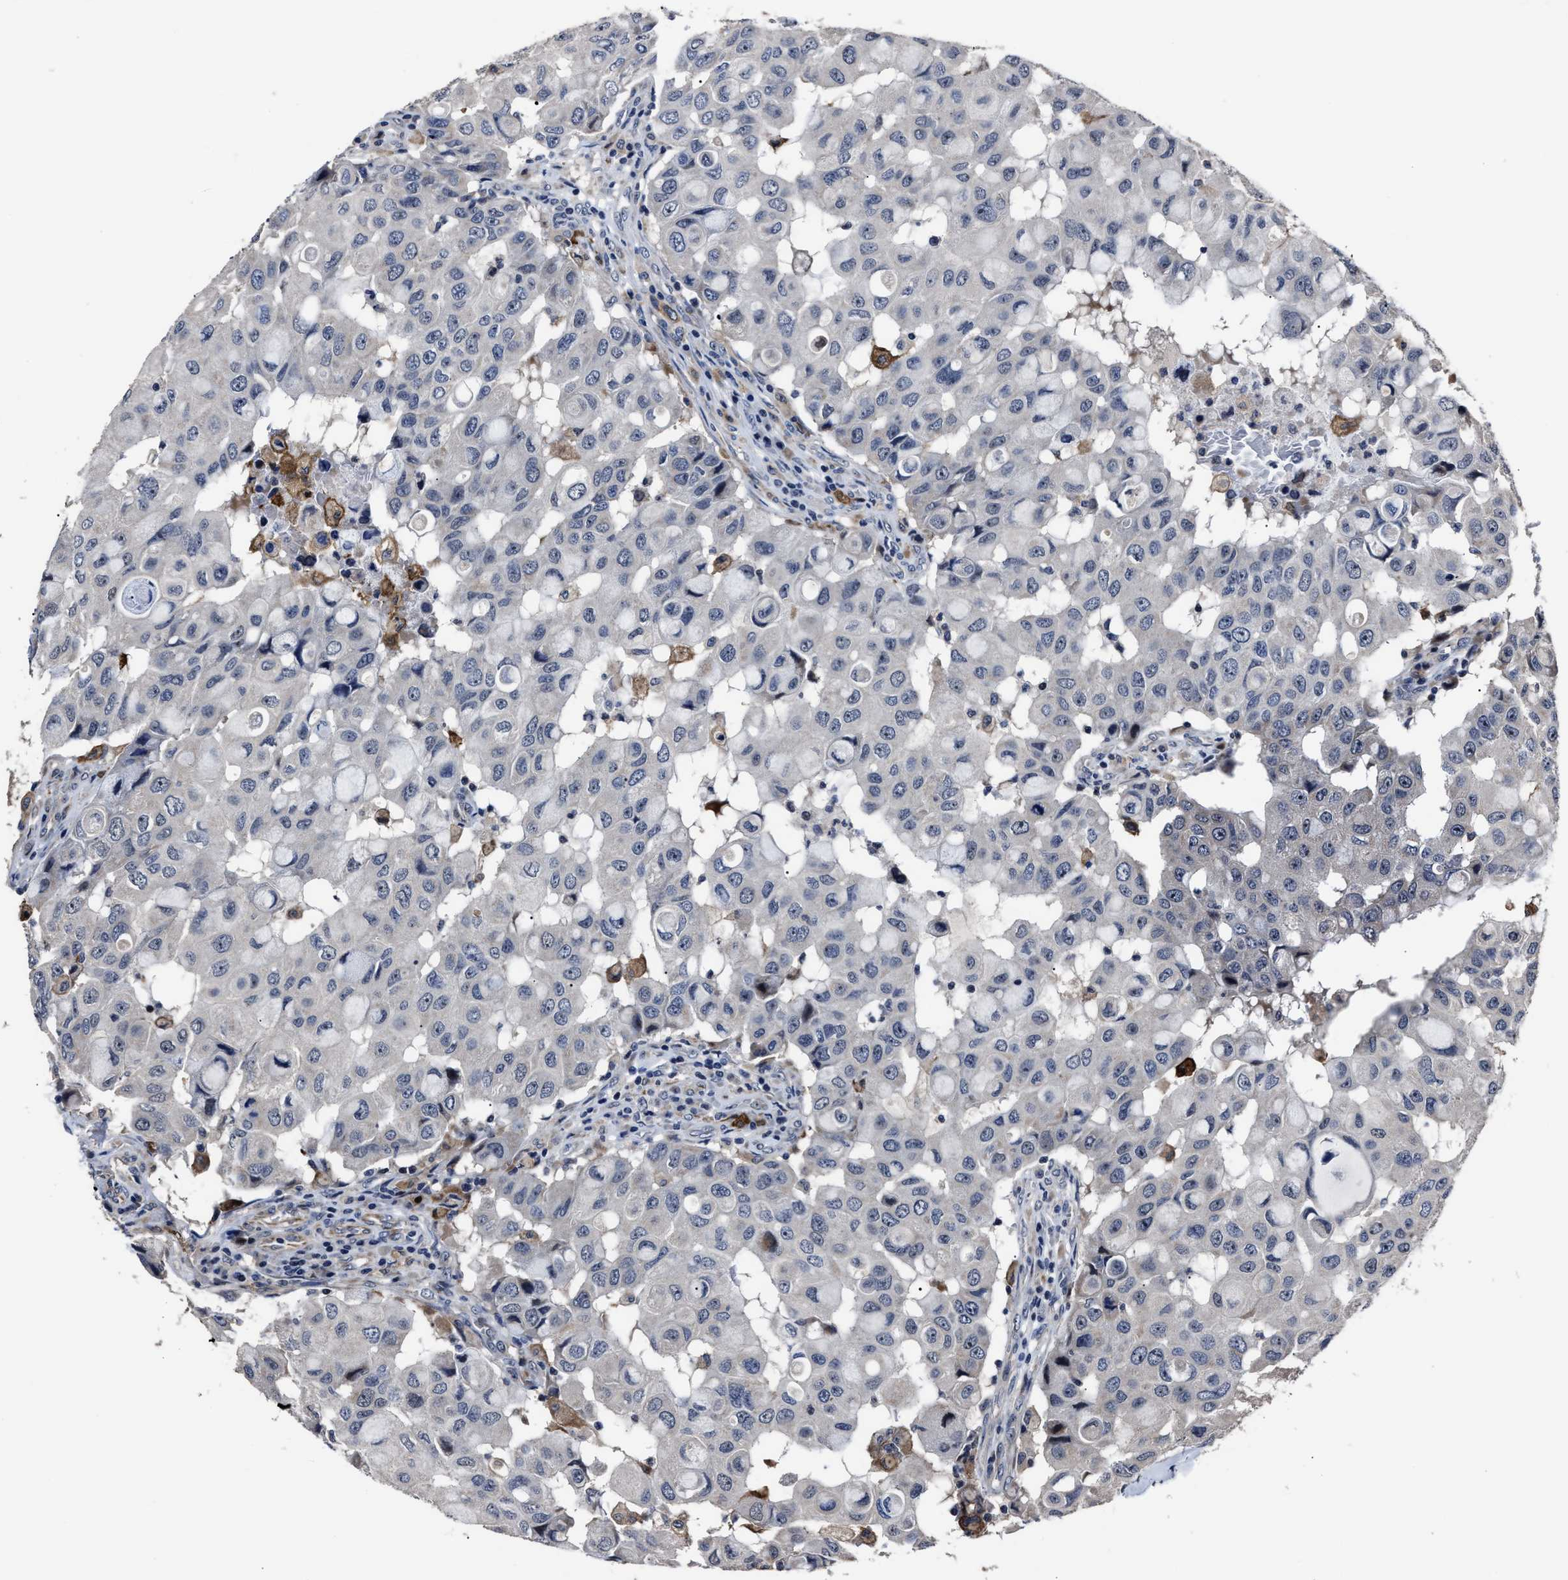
{"staining": {"intensity": "negative", "quantity": "none", "location": "none"}, "tissue": "breast cancer", "cell_type": "Tumor cells", "image_type": "cancer", "snomed": [{"axis": "morphology", "description": "Duct carcinoma"}, {"axis": "topography", "description": "Breast"}], "caption": "Immunohistochemistry (IHC) histopathology image of neoplastic tissue: human breast cancer stained with DAB (3,3'-diaminobenzidine) shows no significant protein expression in tumor cells.", "gene": "RSBN1L", "patient": {"sex": "female", "age": 27}}